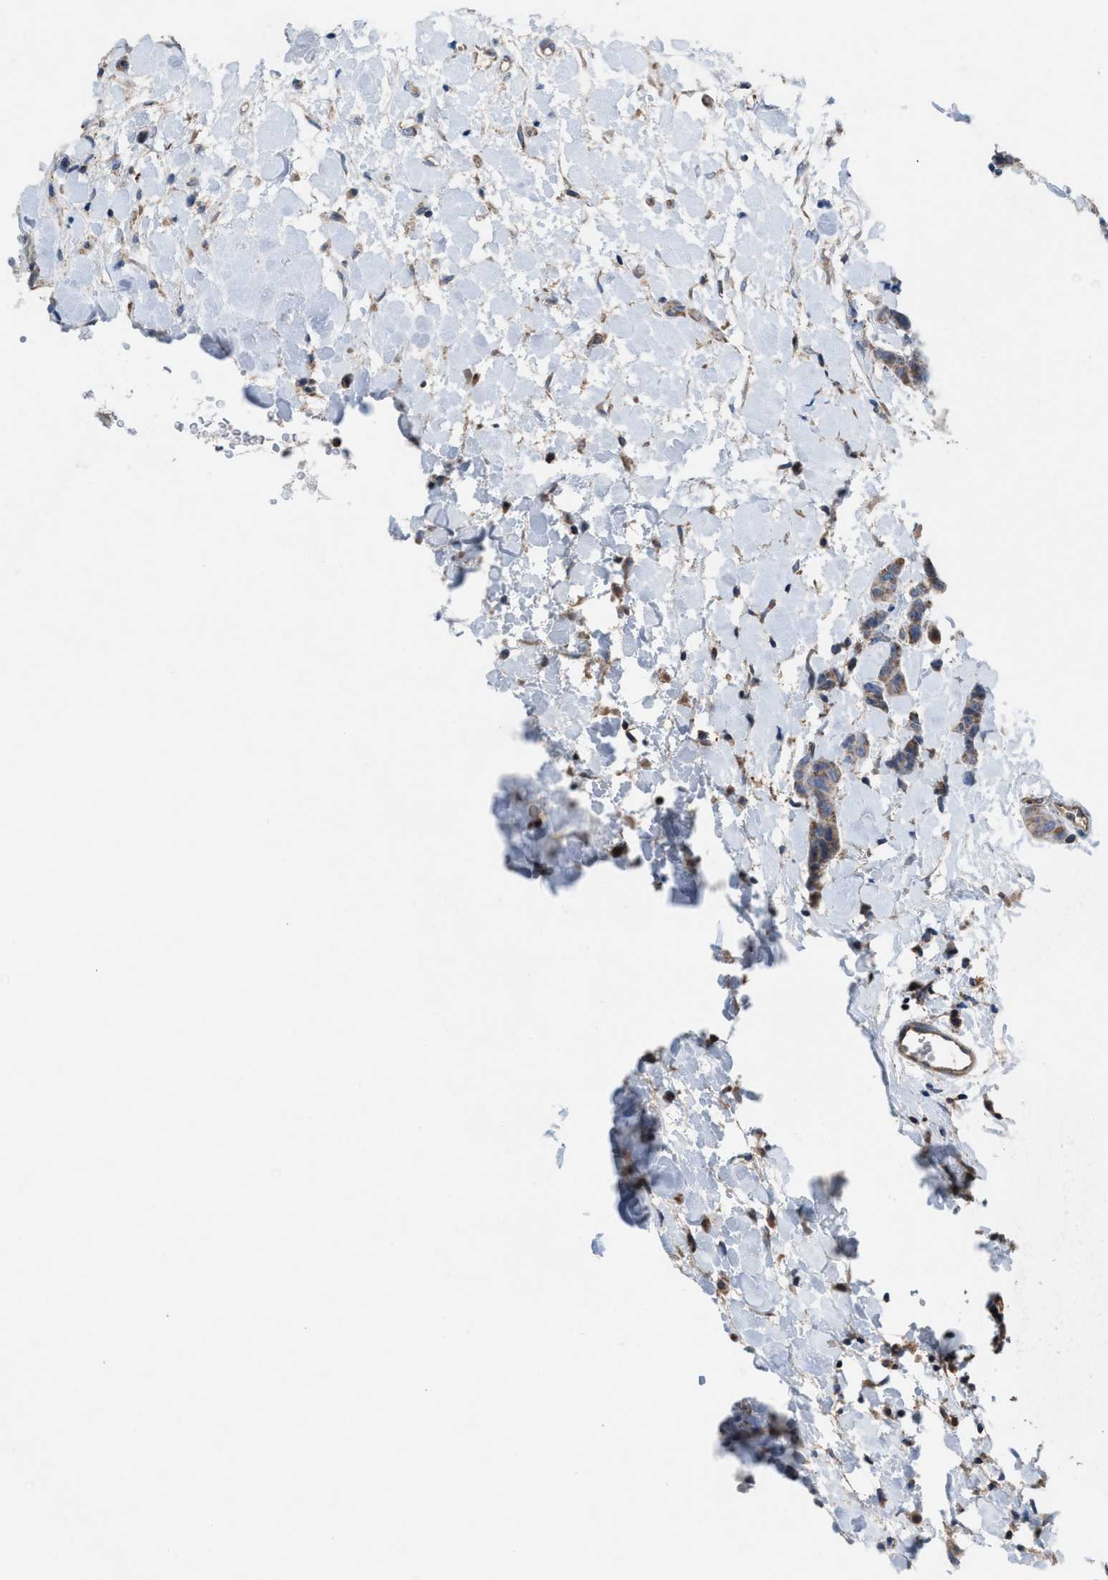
{"staining": {"intensity": "weak", "quantity": ">75%", "location": "cytoplasmic/membranous"}, "tissue": "breast cancer", "cell_type": "Tumor cells", "image_type": "cancer", "snomed": [{"axis": "morphology", "description": "Normal tissue, NOS"}, {"axis": "morphology", "description": "Duct carcinoma"}, {"axis": "topography", "description": "Breast"}], "caption": "Brown immunohistochemical staining in breast cancer (intraductal carcinoma) demonstrates weak cytoplasmic/membranous staining in approximately >75% of tumor cells. (DAB IHC with brightfield microscopy, high magnification).", "gene": "MRM1", "patient": {"sex": "female", "age": 40}}